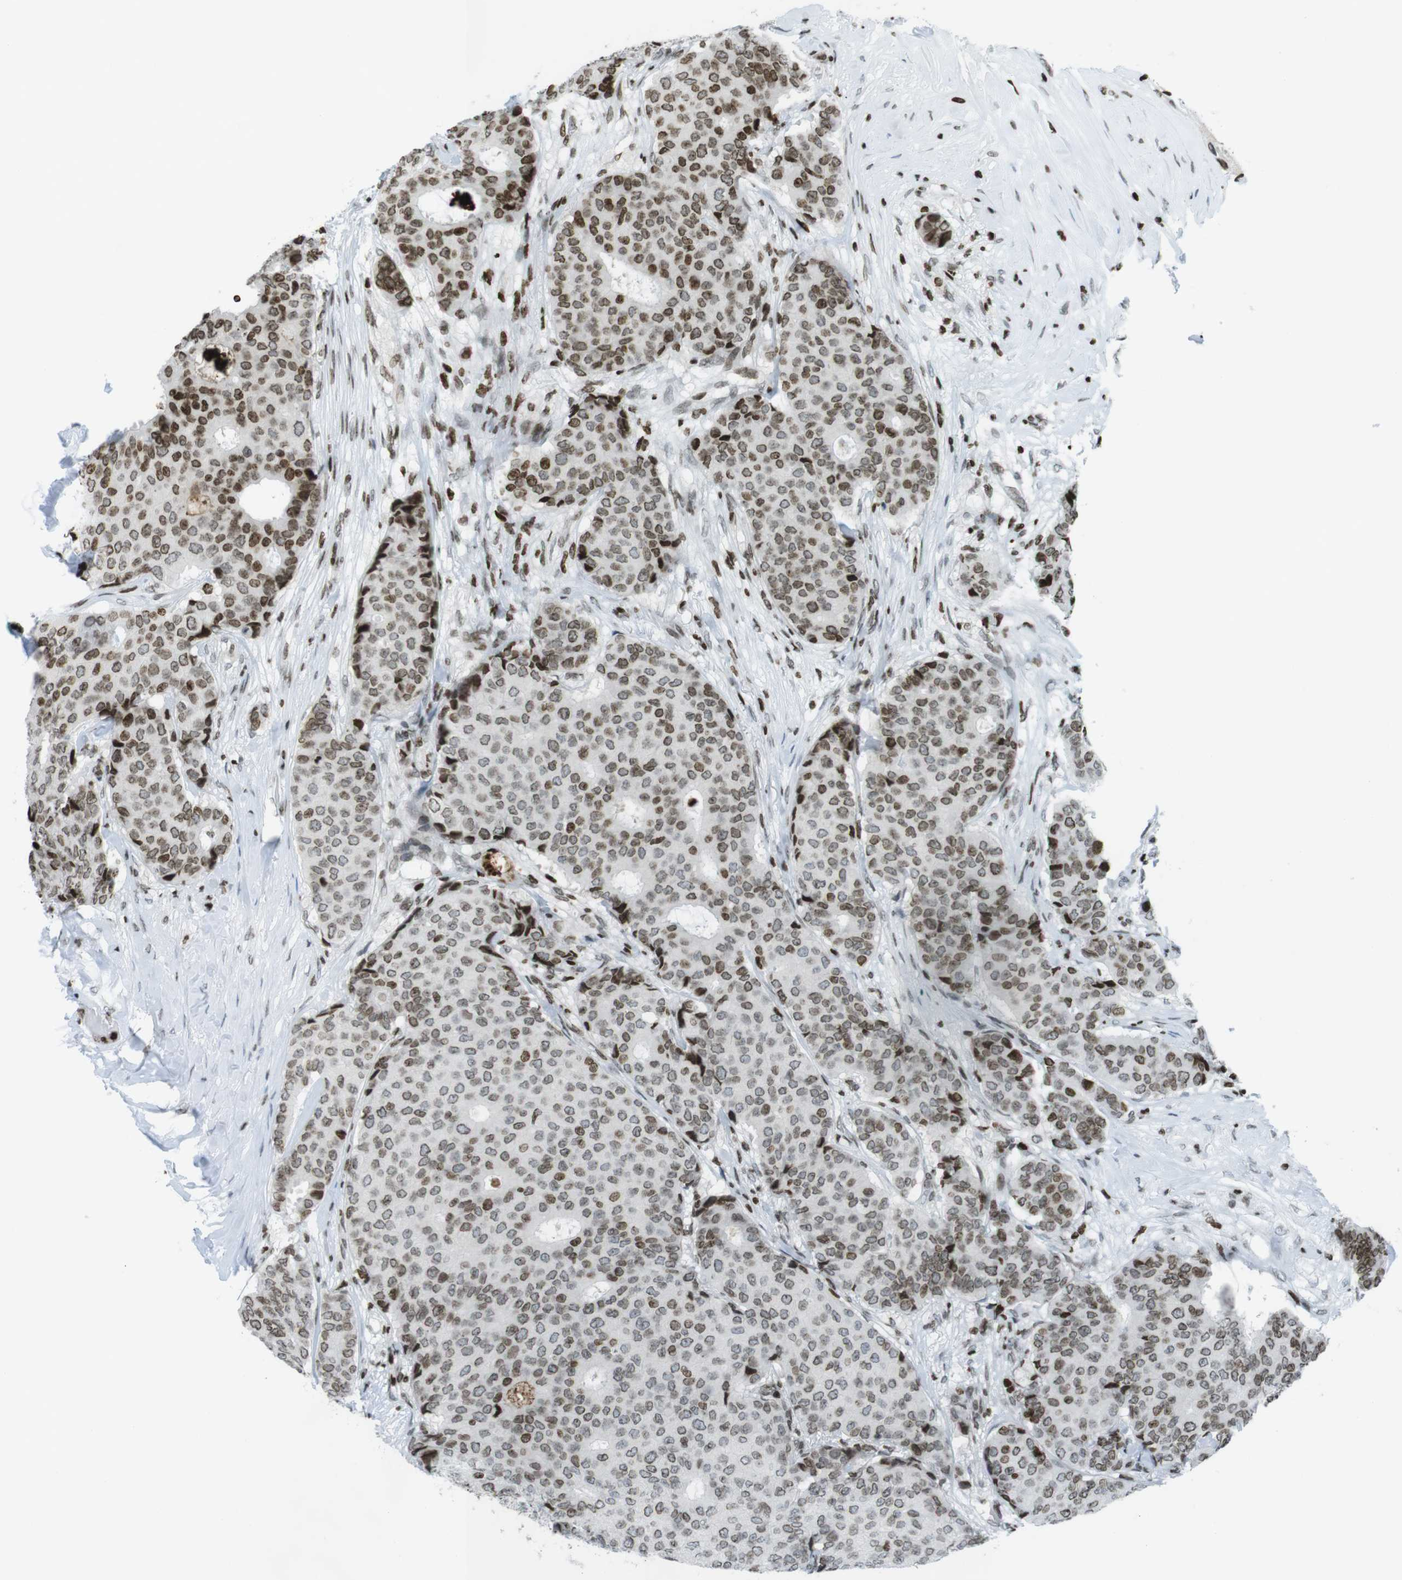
{"staining": {"intensity": "moderate", "quantity": ">75%", "location": "nuclear"}, "tissue": "breast cancer", "cell_type": "Tumor cells", "image_type": "cancer", "snomed": [{"axis": "morphology", "description": "Duct carcinoma"}, {"axis": "topography", "description": "Breast"}], "caption": "Tumor cells exhibit medium levels of moderate nuclear expression in approximately >75% of cells in human infiltrating ductal carcinoma (breast). (brown staining indicates protein expression, while blue staining denotes nuclei).", "gene": "H2AC8", "patient": {"sex": "female", "age": 75}}